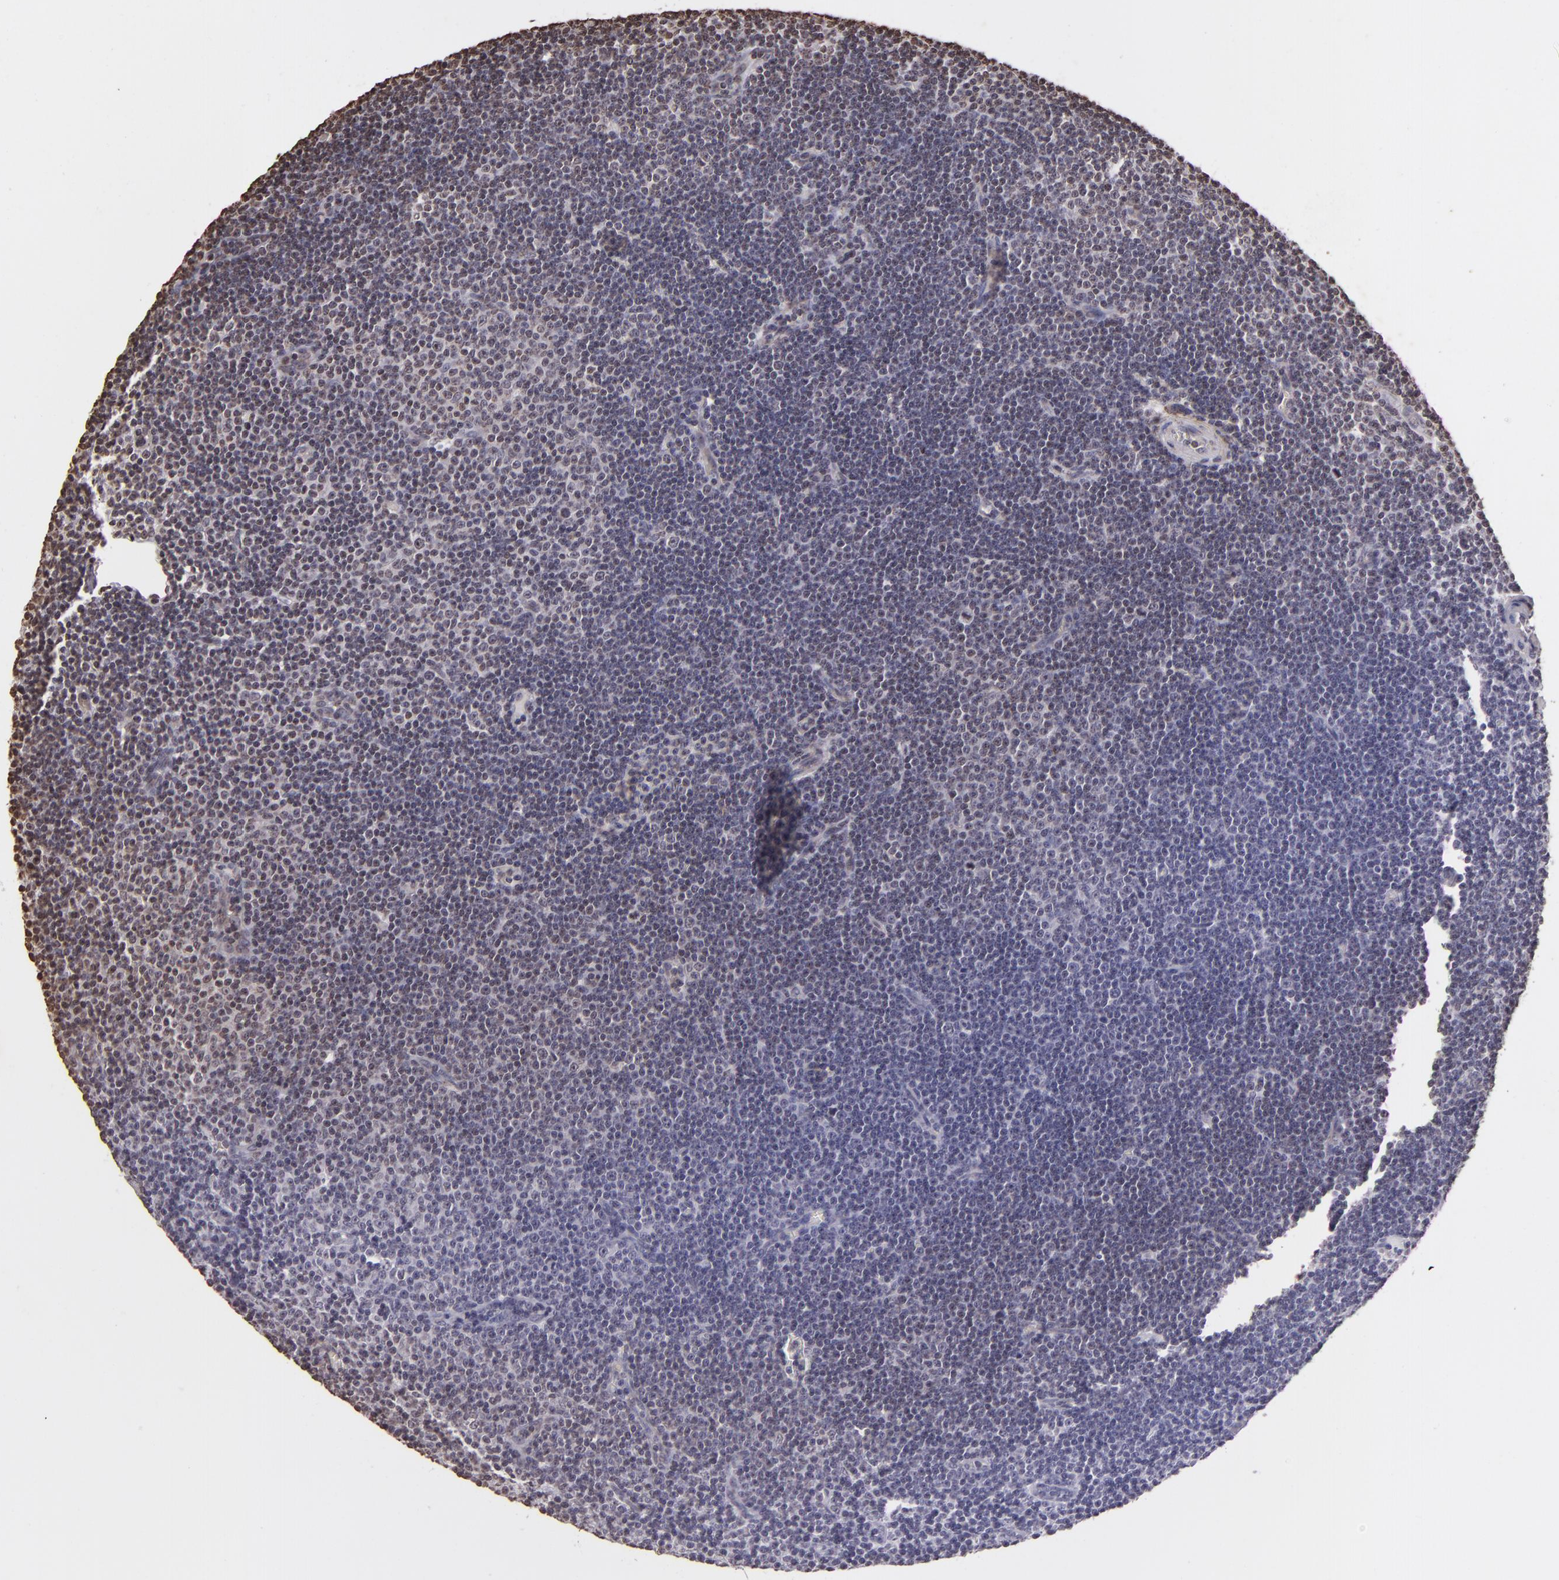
{"staining": {"intensity": "negative", "quantity": "none", "location": "none"}, "tissue": "lymphoma", "cell_type": "Tumor cells", "image_type": "cancer", "snomed": [{"axis": "morphology", "description": "Malignant lymphoma, non-Hodgkin's type, Low grade"}, {"axis": "topography", "description": "Lymph node"}], "caption": "Low-grade malignant lymphoma, non-Hodgkin's type was stained to show a protein in brown. There is no significant staining in tumor cells.", "gene": "THRB", "patient": {"sex": "male", "age": 57}}